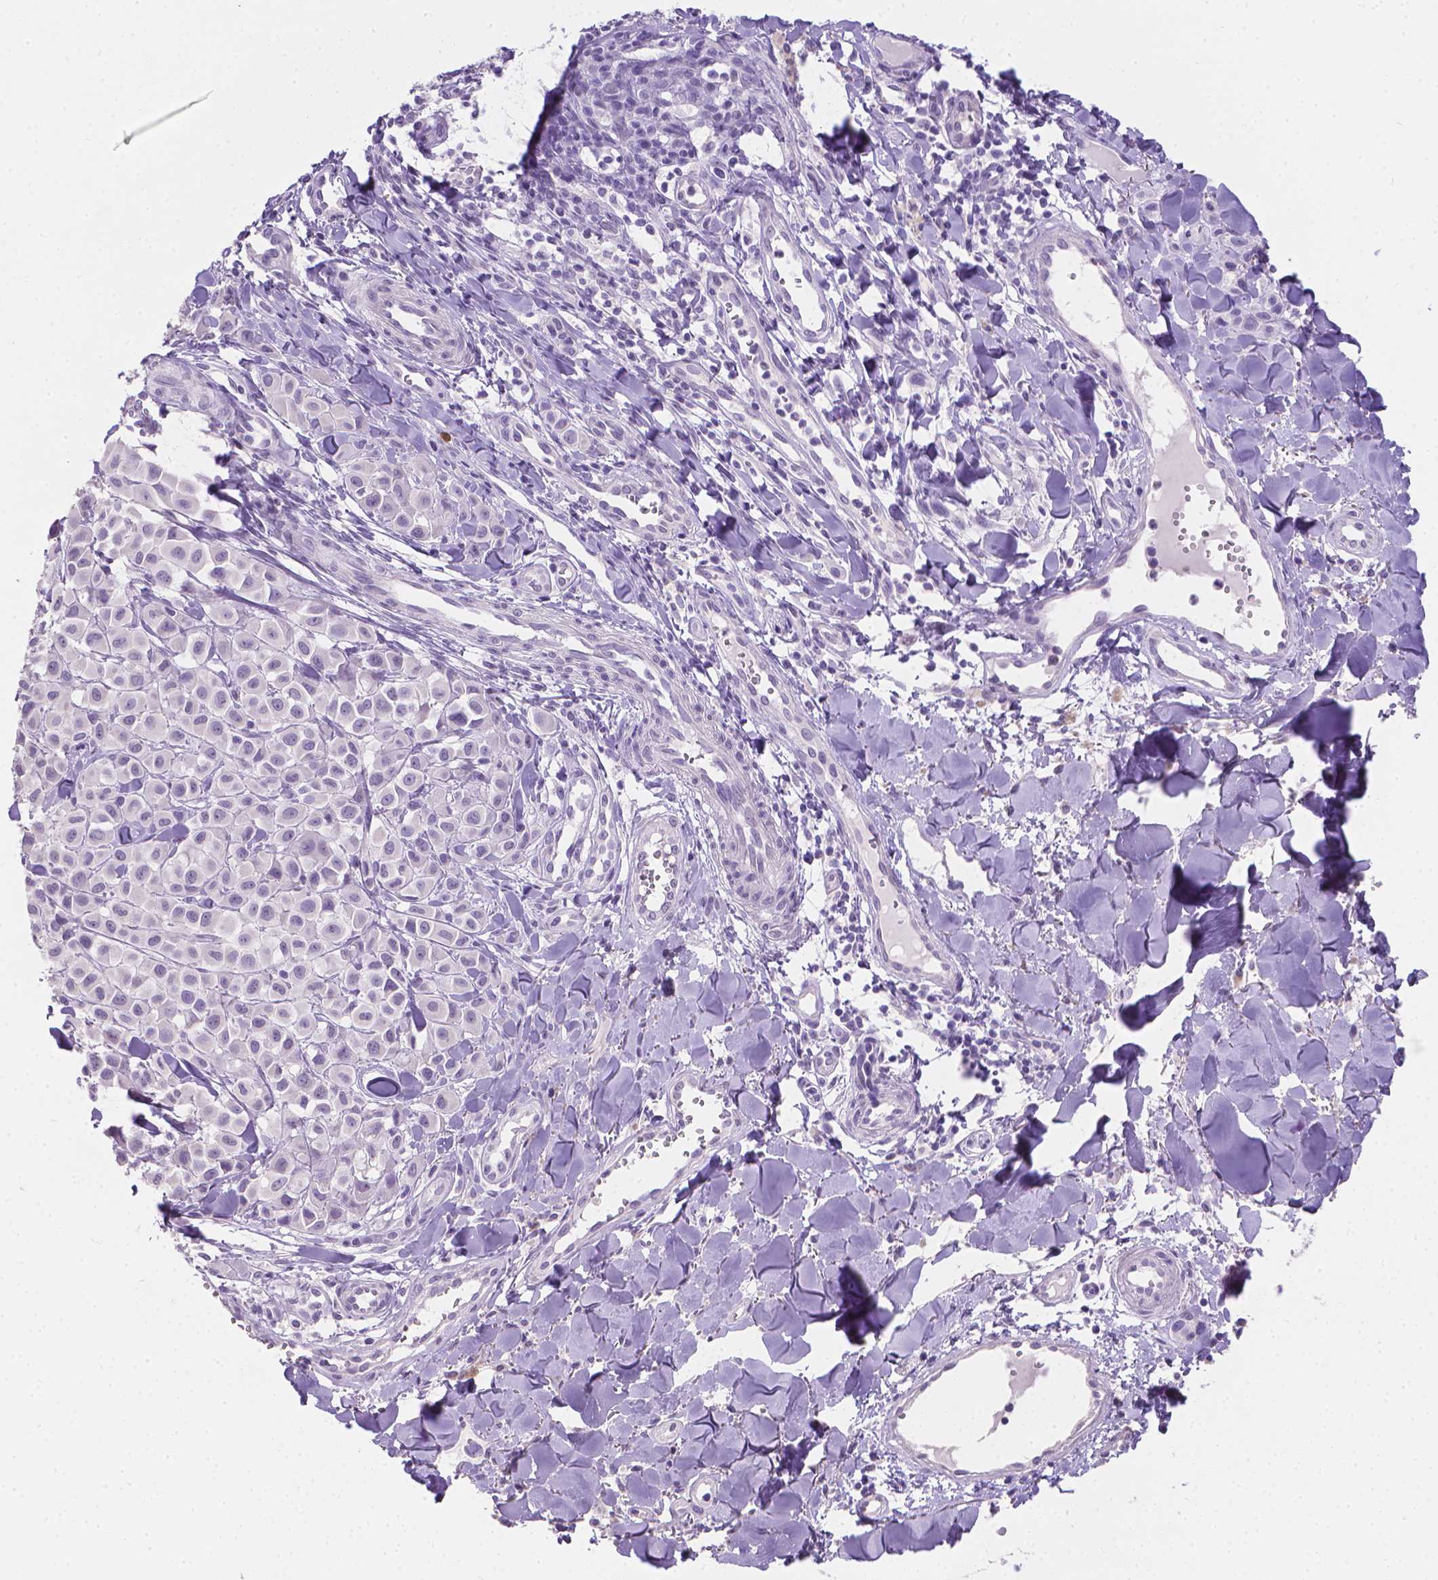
{"staining": {"intensity": "negative", "quantity": "none", "location": "none"}, "tissue": "melanoma", "cell_type": "Tumor cells", "image_type": "cancer", "snomed": [{"axis": "morphology", "description": "Malignant melanoma, NOS"}, {"axis": "topography", "description": "Skin"}], "caption": "A high-resolution histopathology image shows immunohistochemistry (IHC) staining of malignant melanoma, which exhibits no significant positivity in tumor cells.", "gene": "TNNI2", "patient": {"sex": "male", "age": 77}}